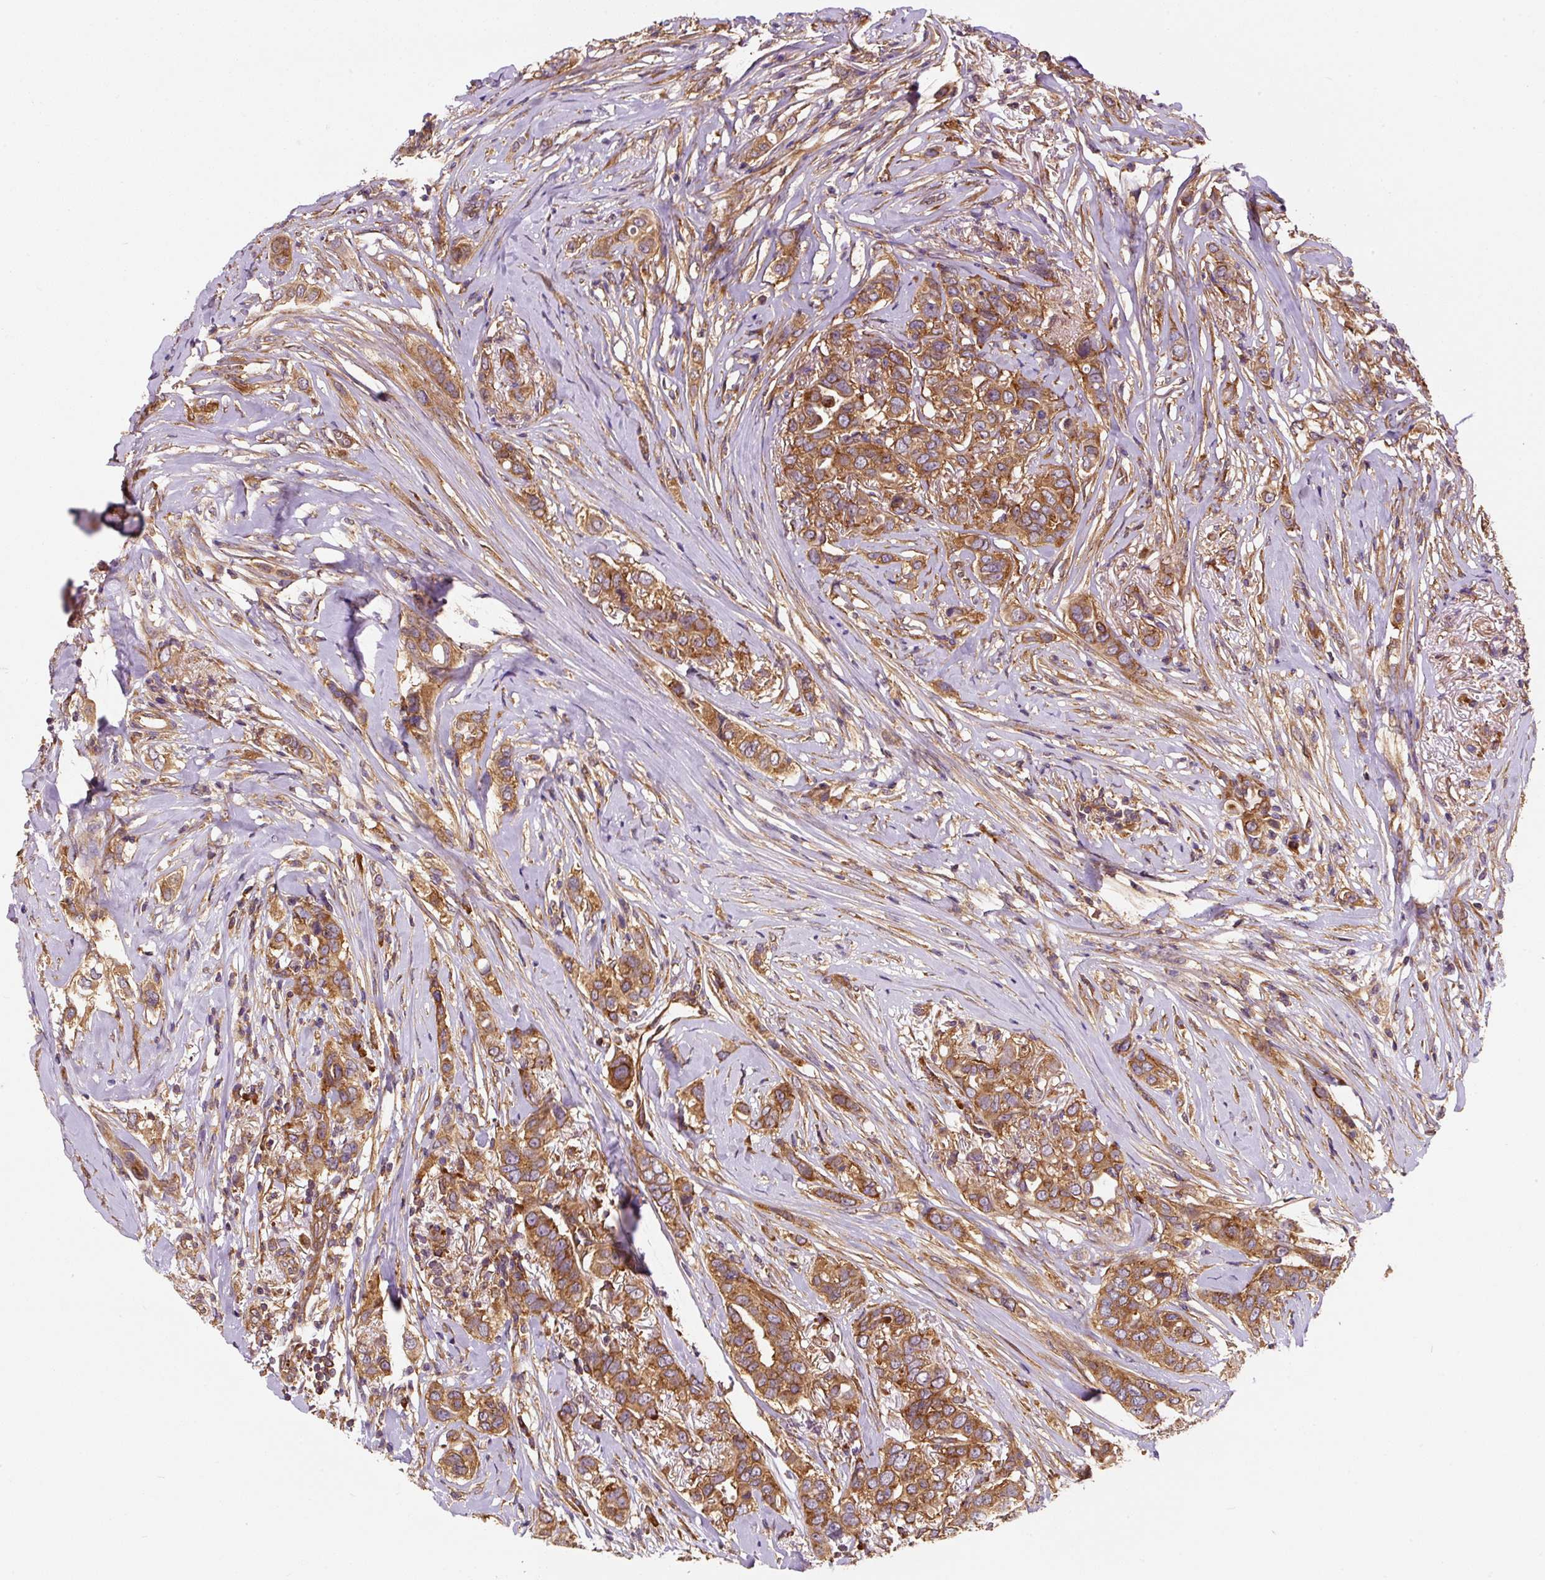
{"staining": {"intensity": "moderate", "quantity": ">75%", "location": "cytoplasmic/membranous"}, "tissue": "breast cancer", "cell_type": "Tumor cells", "image_type": "cancer", "snomed": [{"axis": "morphology", "description": "Lobular carcinoma"}, {"axis": "topography", "description": "Breast"}], "caption": "Immunohistochemistry of breast cancer reveals medium levels of moderate cytoplasmic/membranous expression in approximately >75% of tumor cells.", "gene": "EIF2S2", "patient": {"sex": "female", "age": 51}}